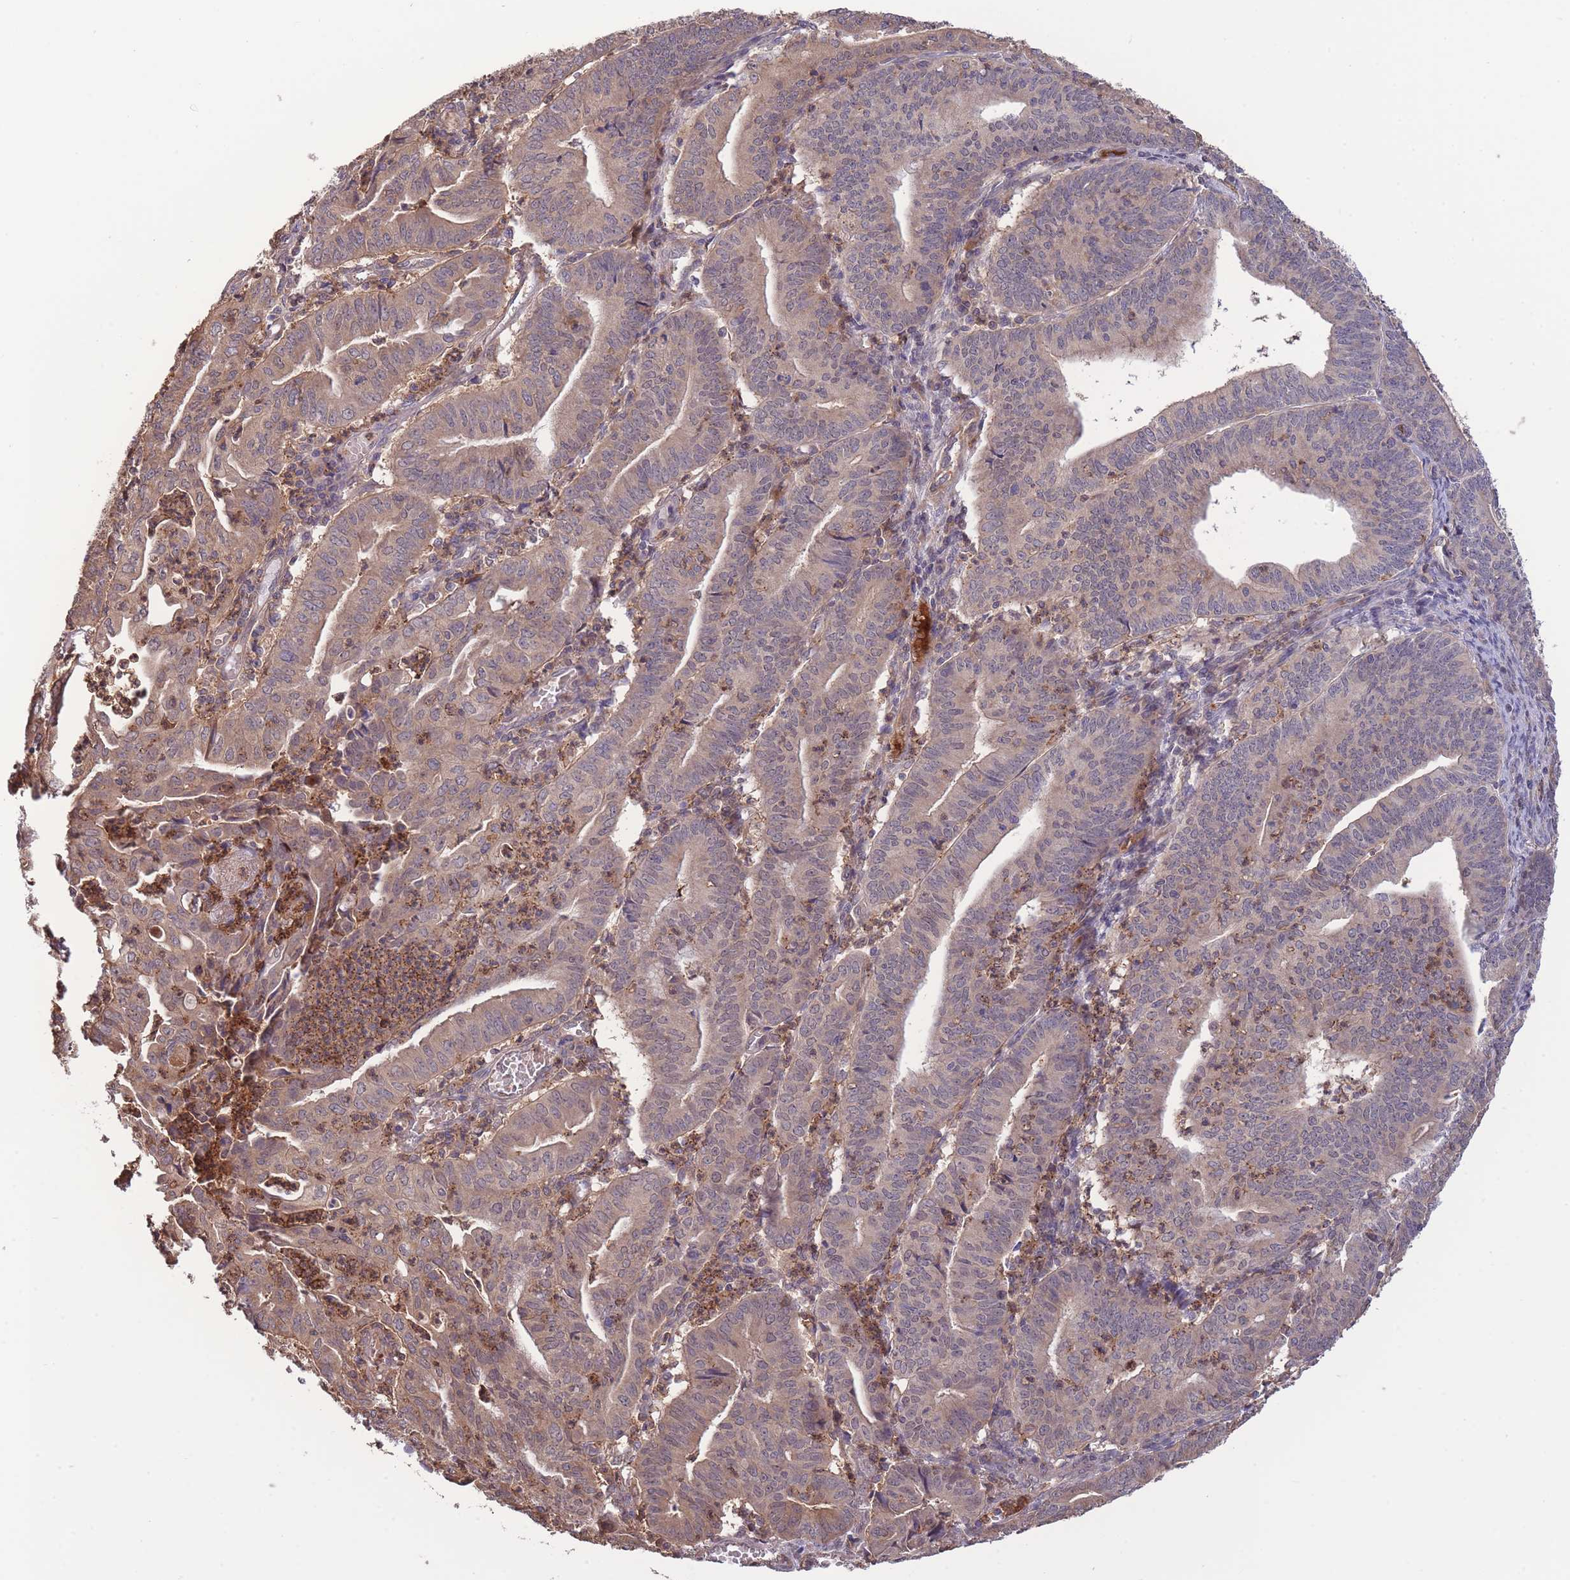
{"staining": {"intensity": "weak", "quantity": "<25%", "location": "cytoplasmic/membranous"}, "tissue": "endometrial cancer", "cell_type": "Tumor cells", "image_type": "cancer", "snomed": [{"axis": "morphology", "description": "Adenocarcinoma, NOS"}, {"axis": "topography", "description": "Endometrium"}], "caption": "A high-resolution photomicrograph shows IHC staining of endometrial adenocarcinoma, which displays no significant expression in tumor cells.", "gene": "ZNF304", "patient": {"sex": "female", "age": 60}}